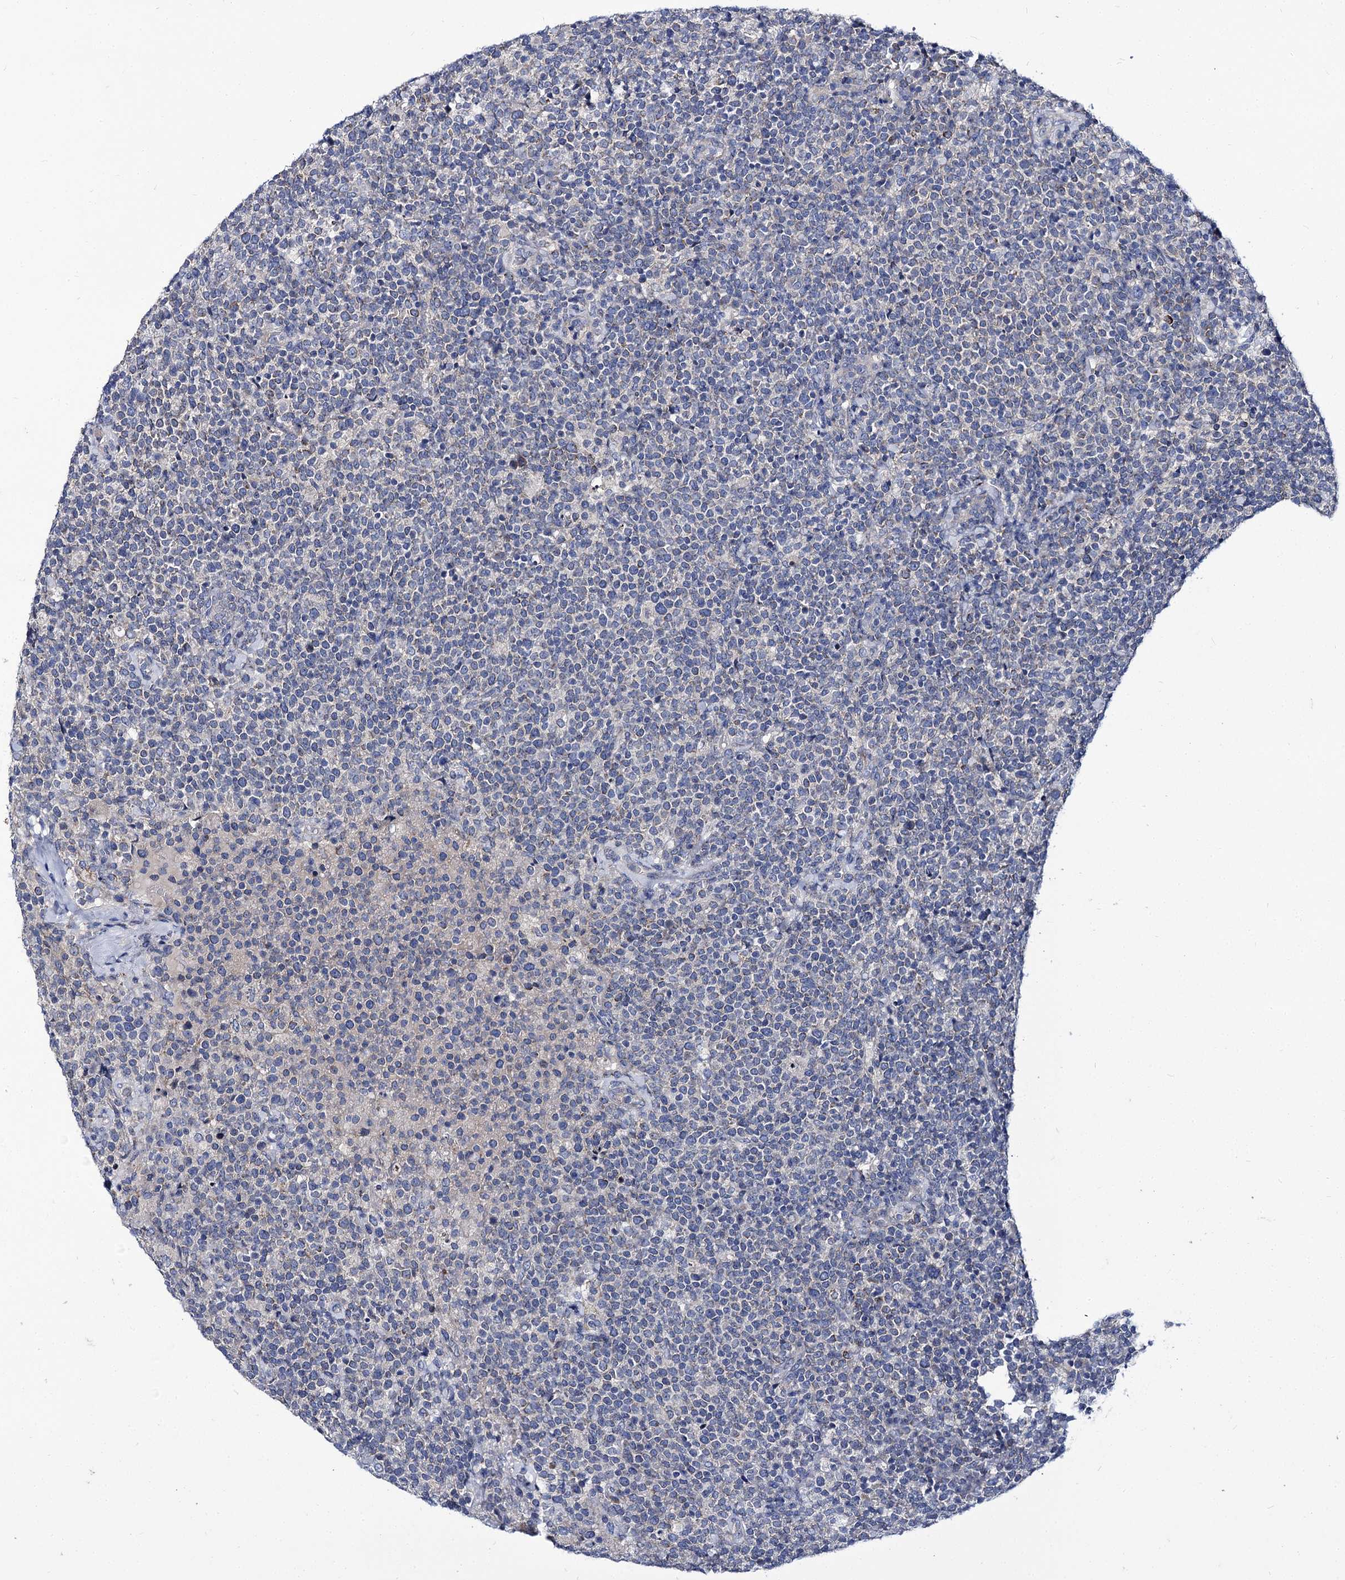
{"staining": {"intensity": "negative", "quantity": "none", "location": "none"}, "tissue": "lymphoma", "cell_type": "Tumor cells", "image_type": "cancer", "snomed": [{"axis": "morphology", "description": "Malignant lymphoma, non-Hodgkin's type, High grade"}, {"axis": "topography", "description": "Lymph node"}], "caption": "Lymphoma stained for a protein using immunohistochemistry (IHC) demonstrates no expression tumor cells.", "gene": "PANX2", "patient": {"sex": "male", "age": 61}}